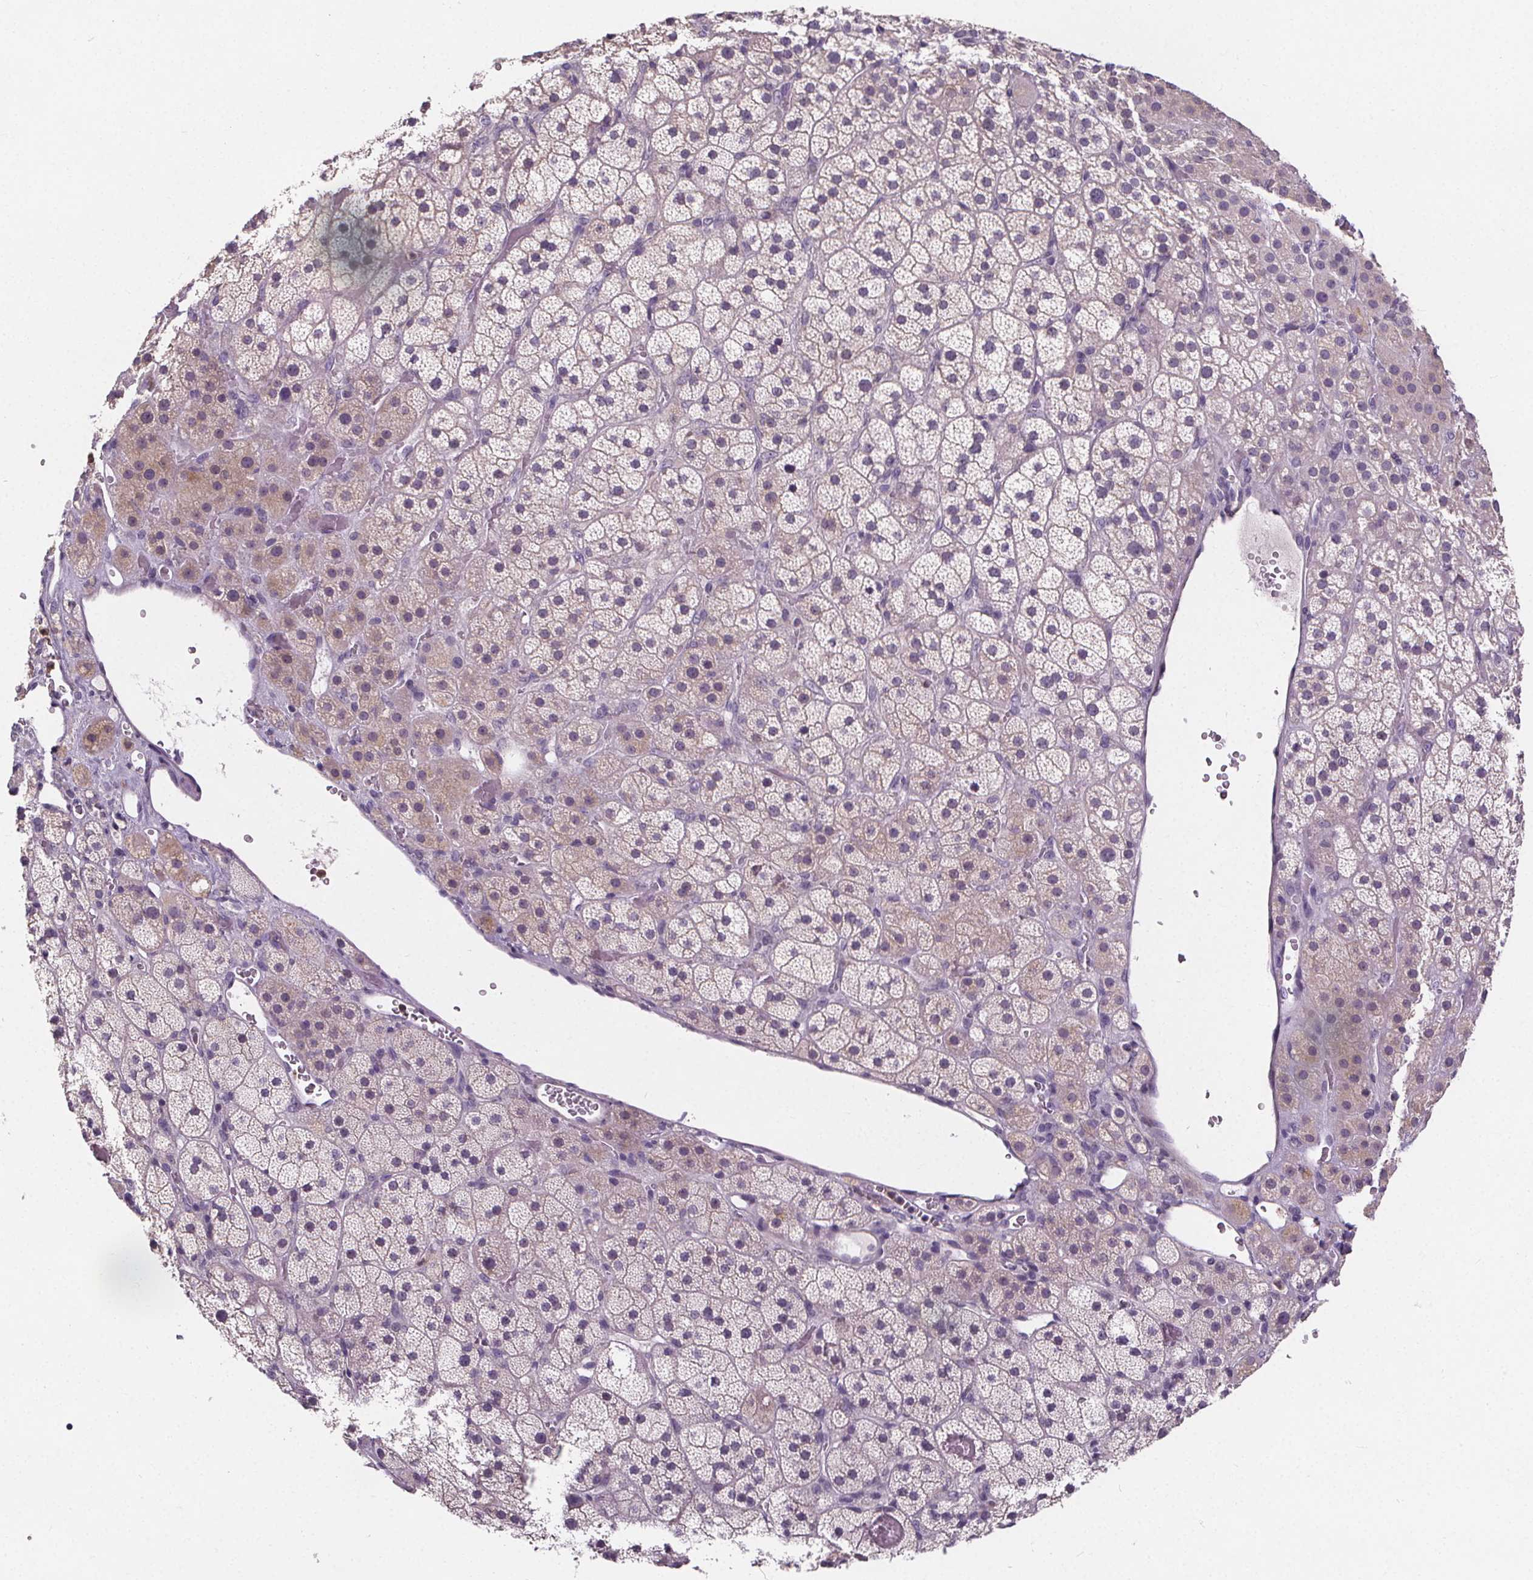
{"staining": {"intensity": "weak", "quantity": "25%-75%", "location": "cytoplasmic/membranous"}, "tissue": "adrenal gland", "cell_type": "Glandular cells", "image_type": "normal", "snomed": [{"axis": "morphology", "description": "Normal tissue, NOS"}, {"axis": "topography", "description": "Adrenal gland"}], "caption": "Immunohistochemical staining of benign adrenal gland shows 25%-75% levels of weak cytoplasmic/membranous protein positivity in about 25%-75% of glandular cells. The staining is performed using DAB (3,3'-diaminobenzidine) brown chromogen to label protein expression. The nuclei are counter-stained blue using hematoxylin.", "gene": "ATP6V1D", "patient": {"sex": "male", "age": 57}}